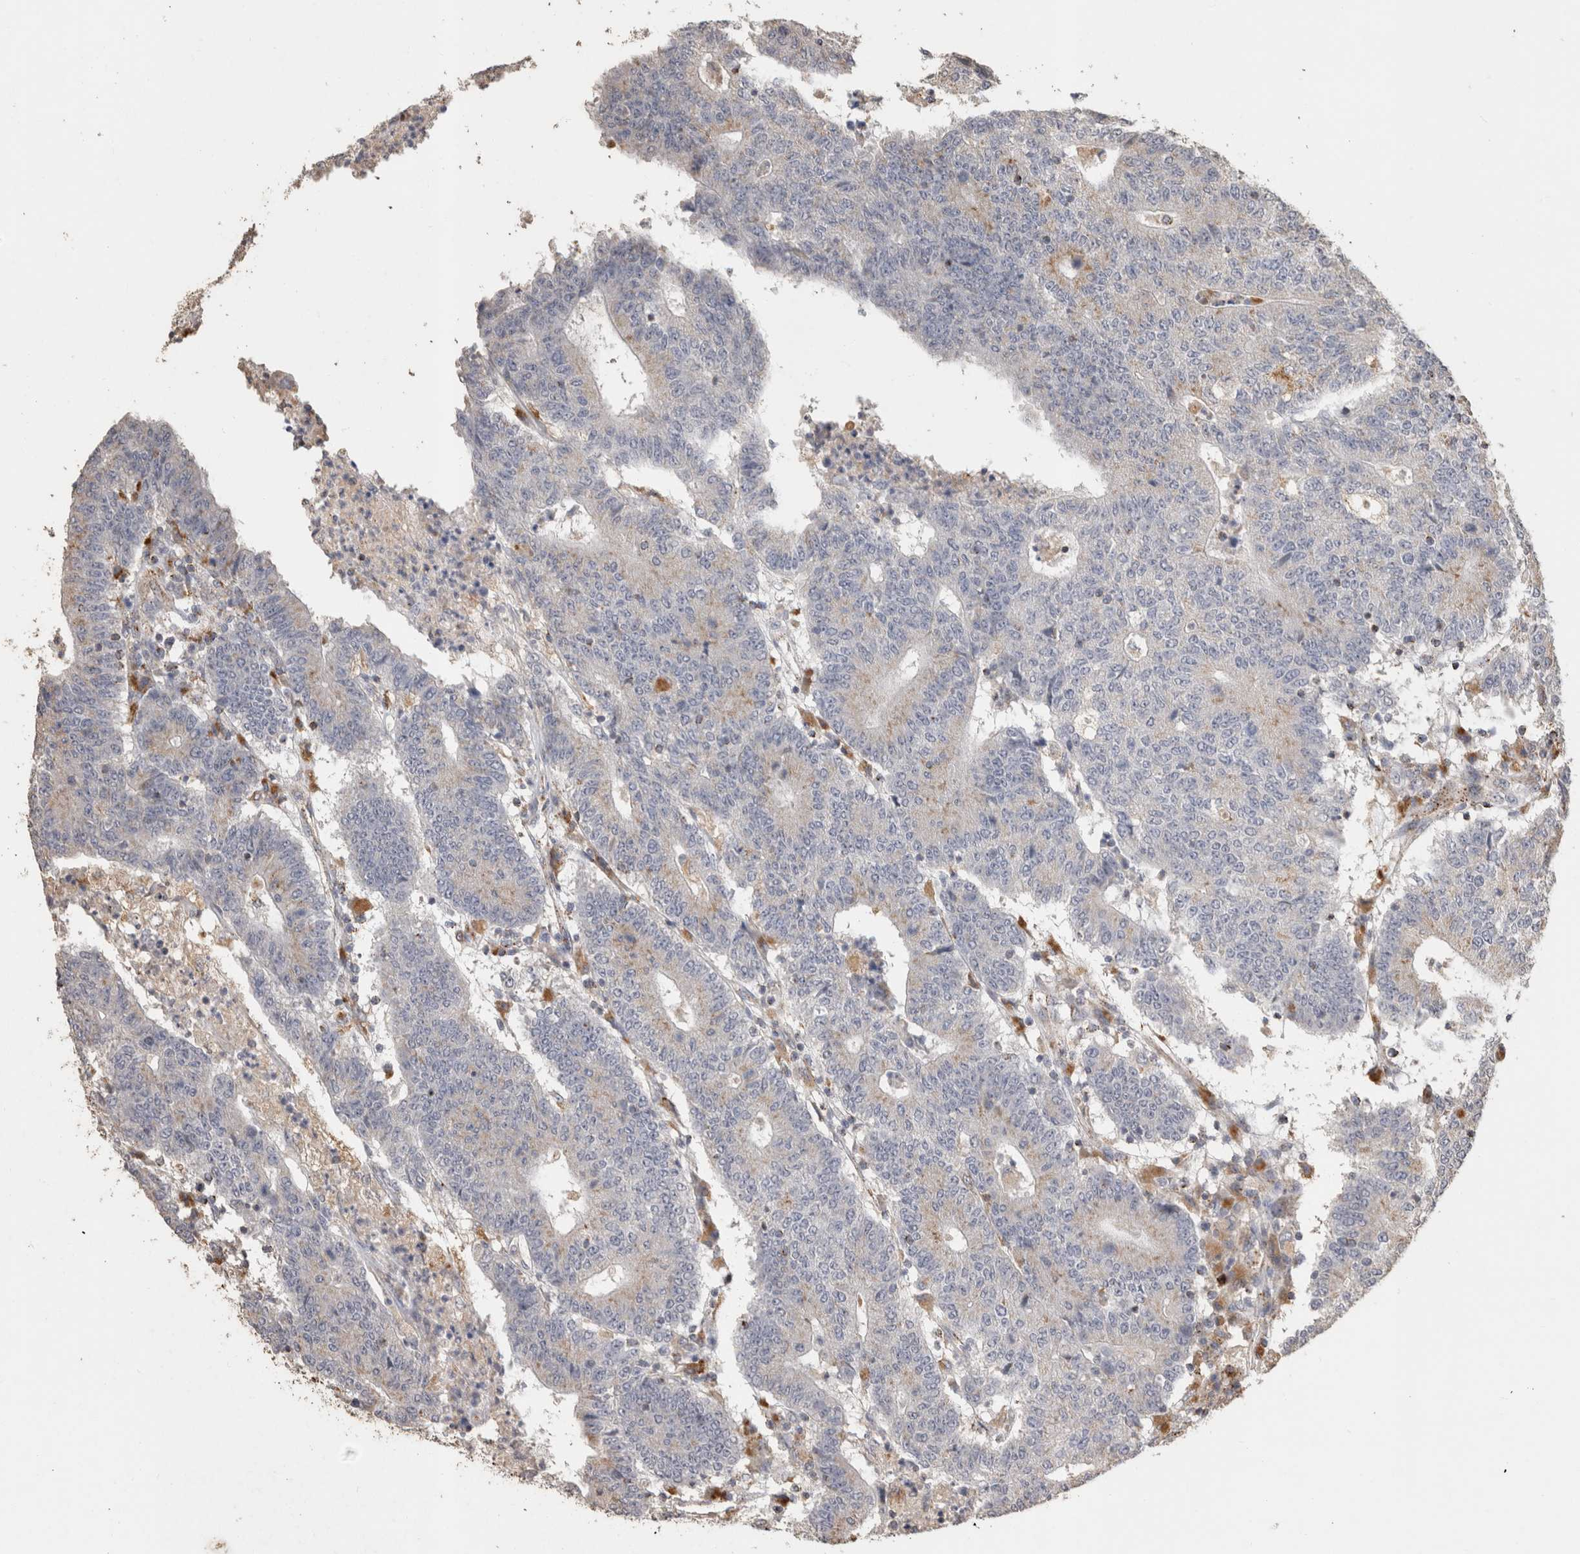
{"staining": {"intensity": "negative", "quantity": "none", "location": "none"}, "tissue": "colorectal cancer", "cell_type": "Tumor cells", "image_type": "cancer", "snomed": [{"axis": "morphology", "description": "Normal tissue, NOS"}, {"axis": "morphology", "description": "Adenocarcinoma, NOS"}, {"axis": "topography", "description": "Colon"}], "caption": "The immunohistochemistry photomicrograph has no significant expression in tumor cells of colorectal cancer tissue. The staining was performed using DAB to visualize the protein expression in brown, while the nuclei were stained in blue with hematoxylin (Magnification: 20x).", "gene": "ARSA", "patient": {"sex": "female", "age": 75}}